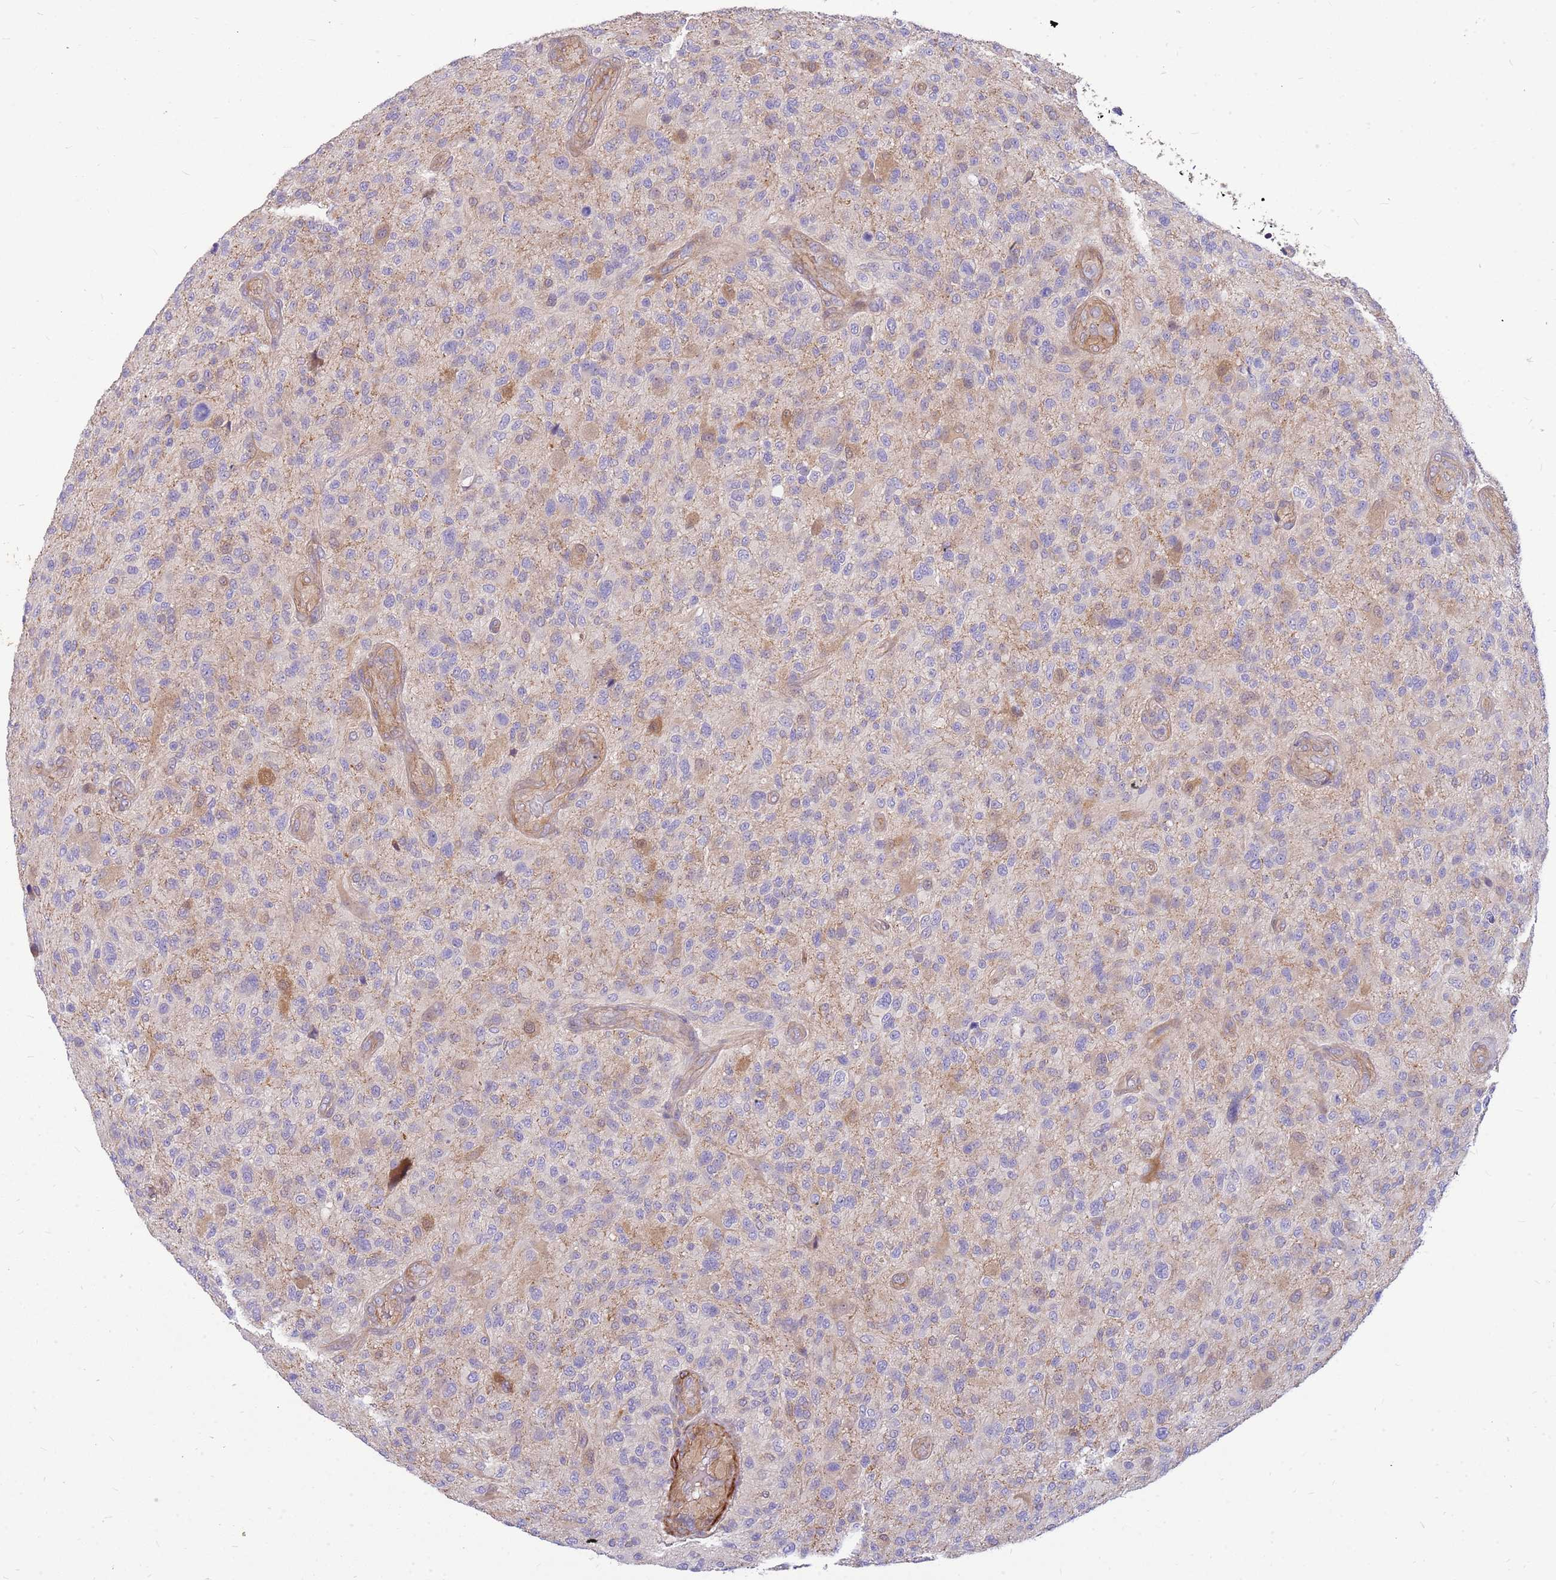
{"staining": {"intensity": "negative", "quantity": "none", "location": "none"}, "tissue": "glioma", "cell_type": "Tumor cells", "image_type": "cancer", "snomed": [{"axis": "morphology", "description": "Glioma, malignant, High grade"}, {"axis": "topography", "description": "Brain"}], "caption": "Protein analysis of glioma reveals no significant positivity in tumor cells. (DAB (3,3'-diaminobenzidine) immunohistochemistry (IHC) visualized using brightfield microscopy, high magnification).", "gene": "MVD", "patient": {"sex": "male", "age": 47}}